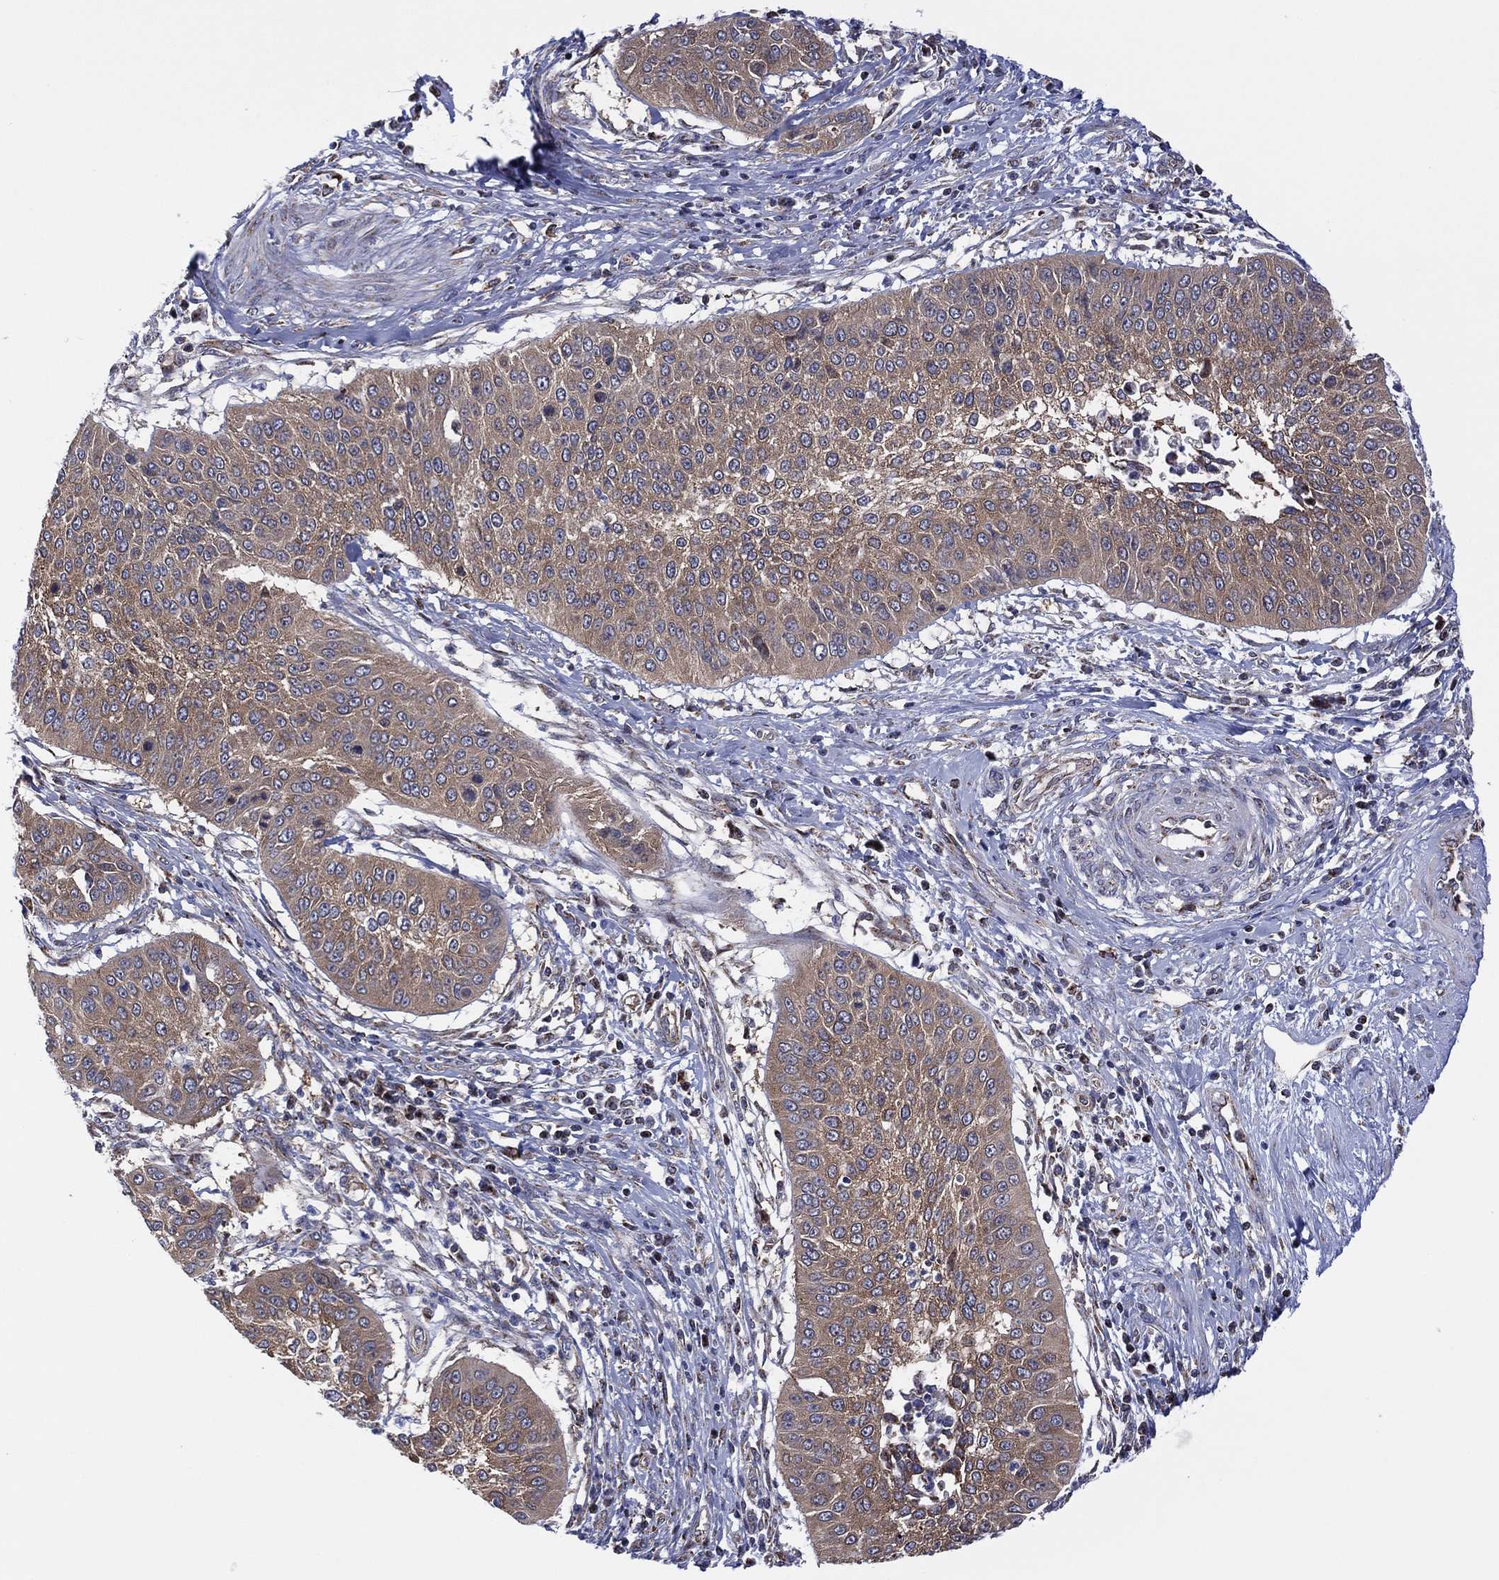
{"staining": {"intensity": "weak", "quantity": ">75%", "location": "cytoplasmic/membranous"}, "tissue": "cervical cancer", "cell_type": "Tumor cells", "image_type": "cancer", "snomed": [{"axis": "morphology", "description": "Normal tissue, NOS"}, {"axis": "morphology", "description": "Squamous cell carcinoma, NOS"}, {"axis": "topography", "description": "Cervix"}], "caption": "This histopathology image reveals IHC staining of cervical cancer (squamous cell carcinoma), with low weak cytoplasmic/membranous staining in about >75% of tumor cells.", "gene": "PIDD1", "patient": {"sex": "female", "age": 39}}